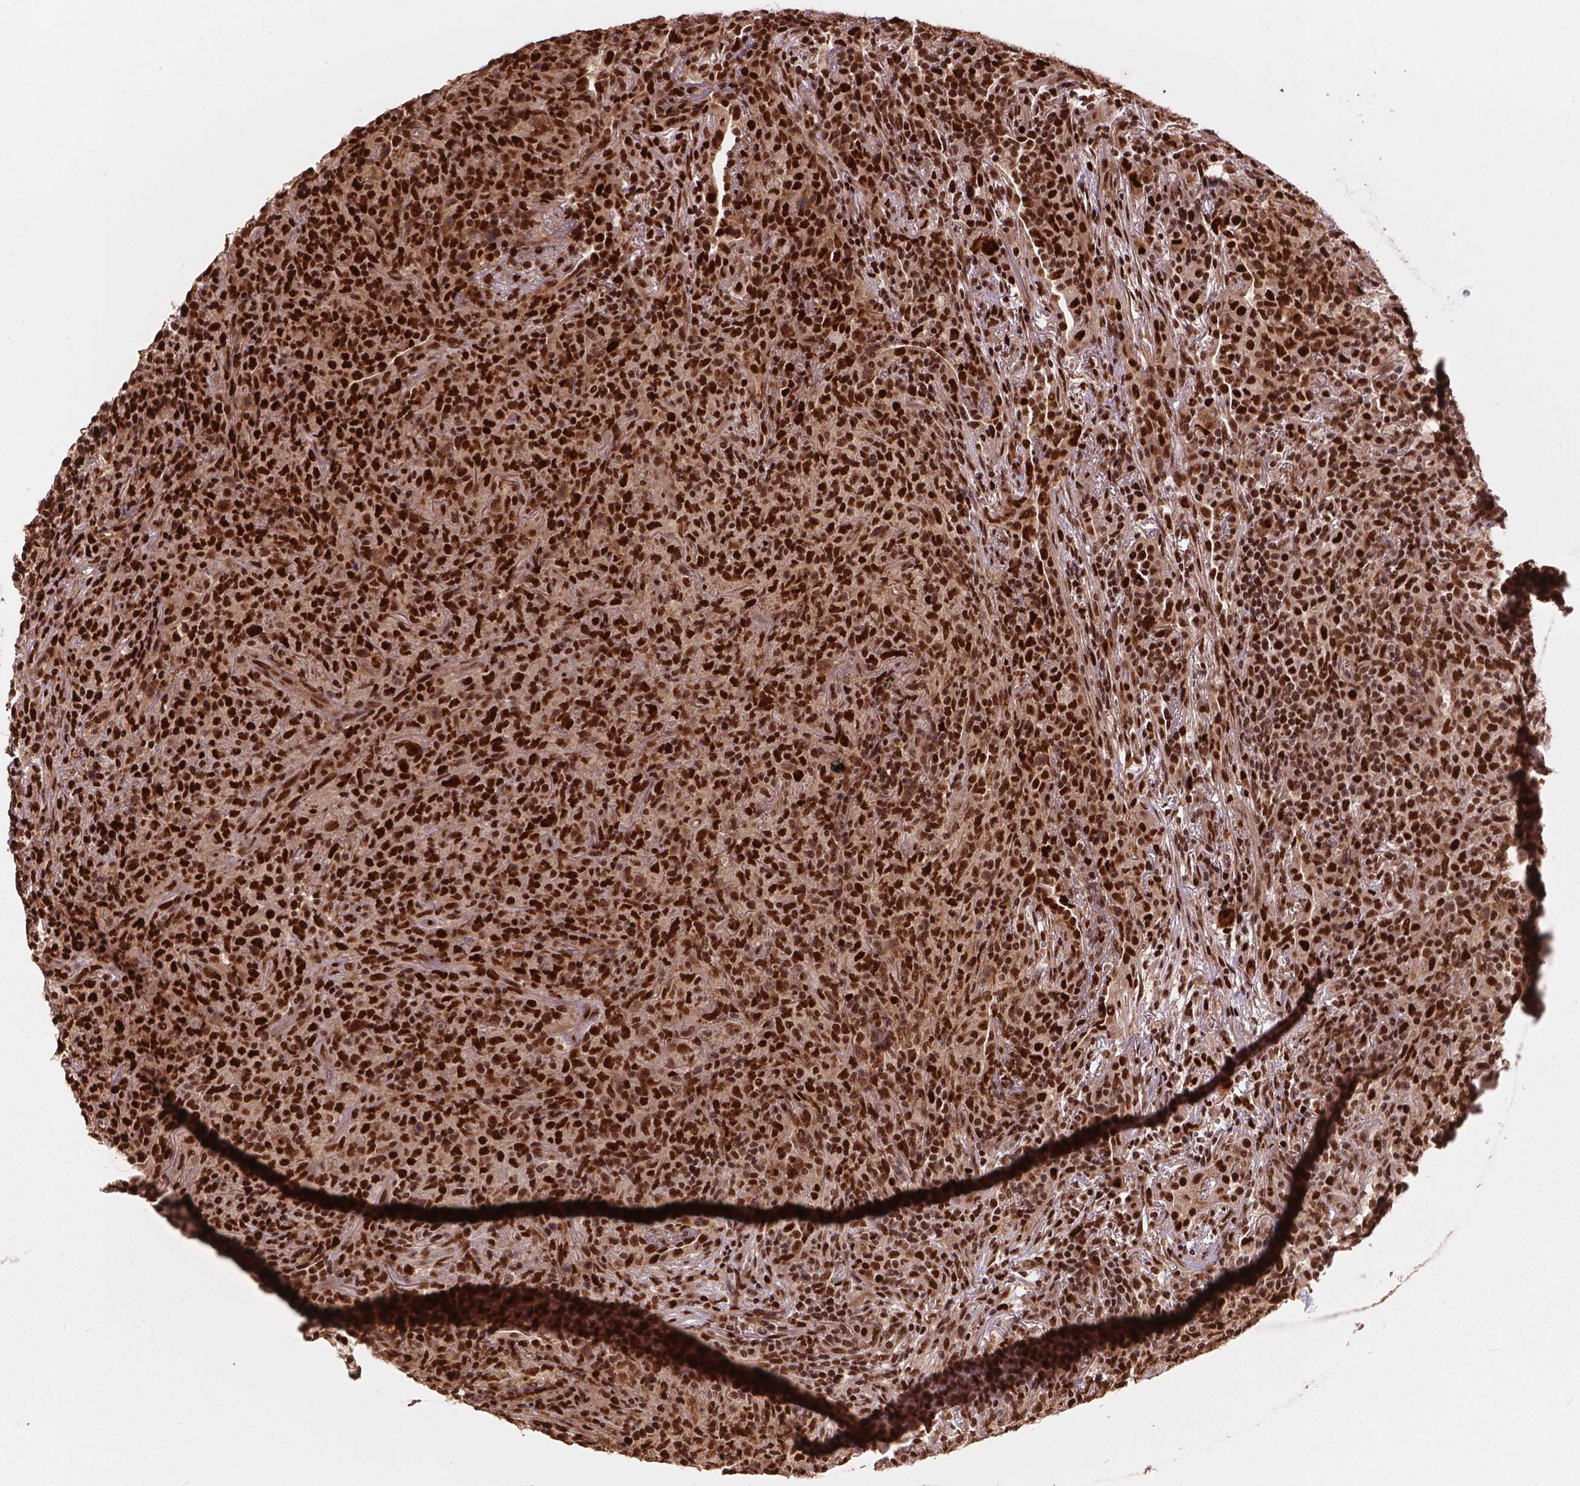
{"staining": {"intensity": "strong", "quantity": ">75%", "location": "nuclear"}, "tissue": "lymphoma", "cell_type": "Tumor cells", "image_type": "cancer", "snomed": [{"axis": "morphology", "description": "Malignant lymphoma, non-Hodgkin's type, High grade"}, {"axis": "topography", "description": "Lung"}], "caption": "Lymphoma stained for a protein (brown) shows strong nuclear positive staining in approximately >75% of tumor cells.", "gene": "ANP32B", "patient": {"sex": "male", "age": 79}}